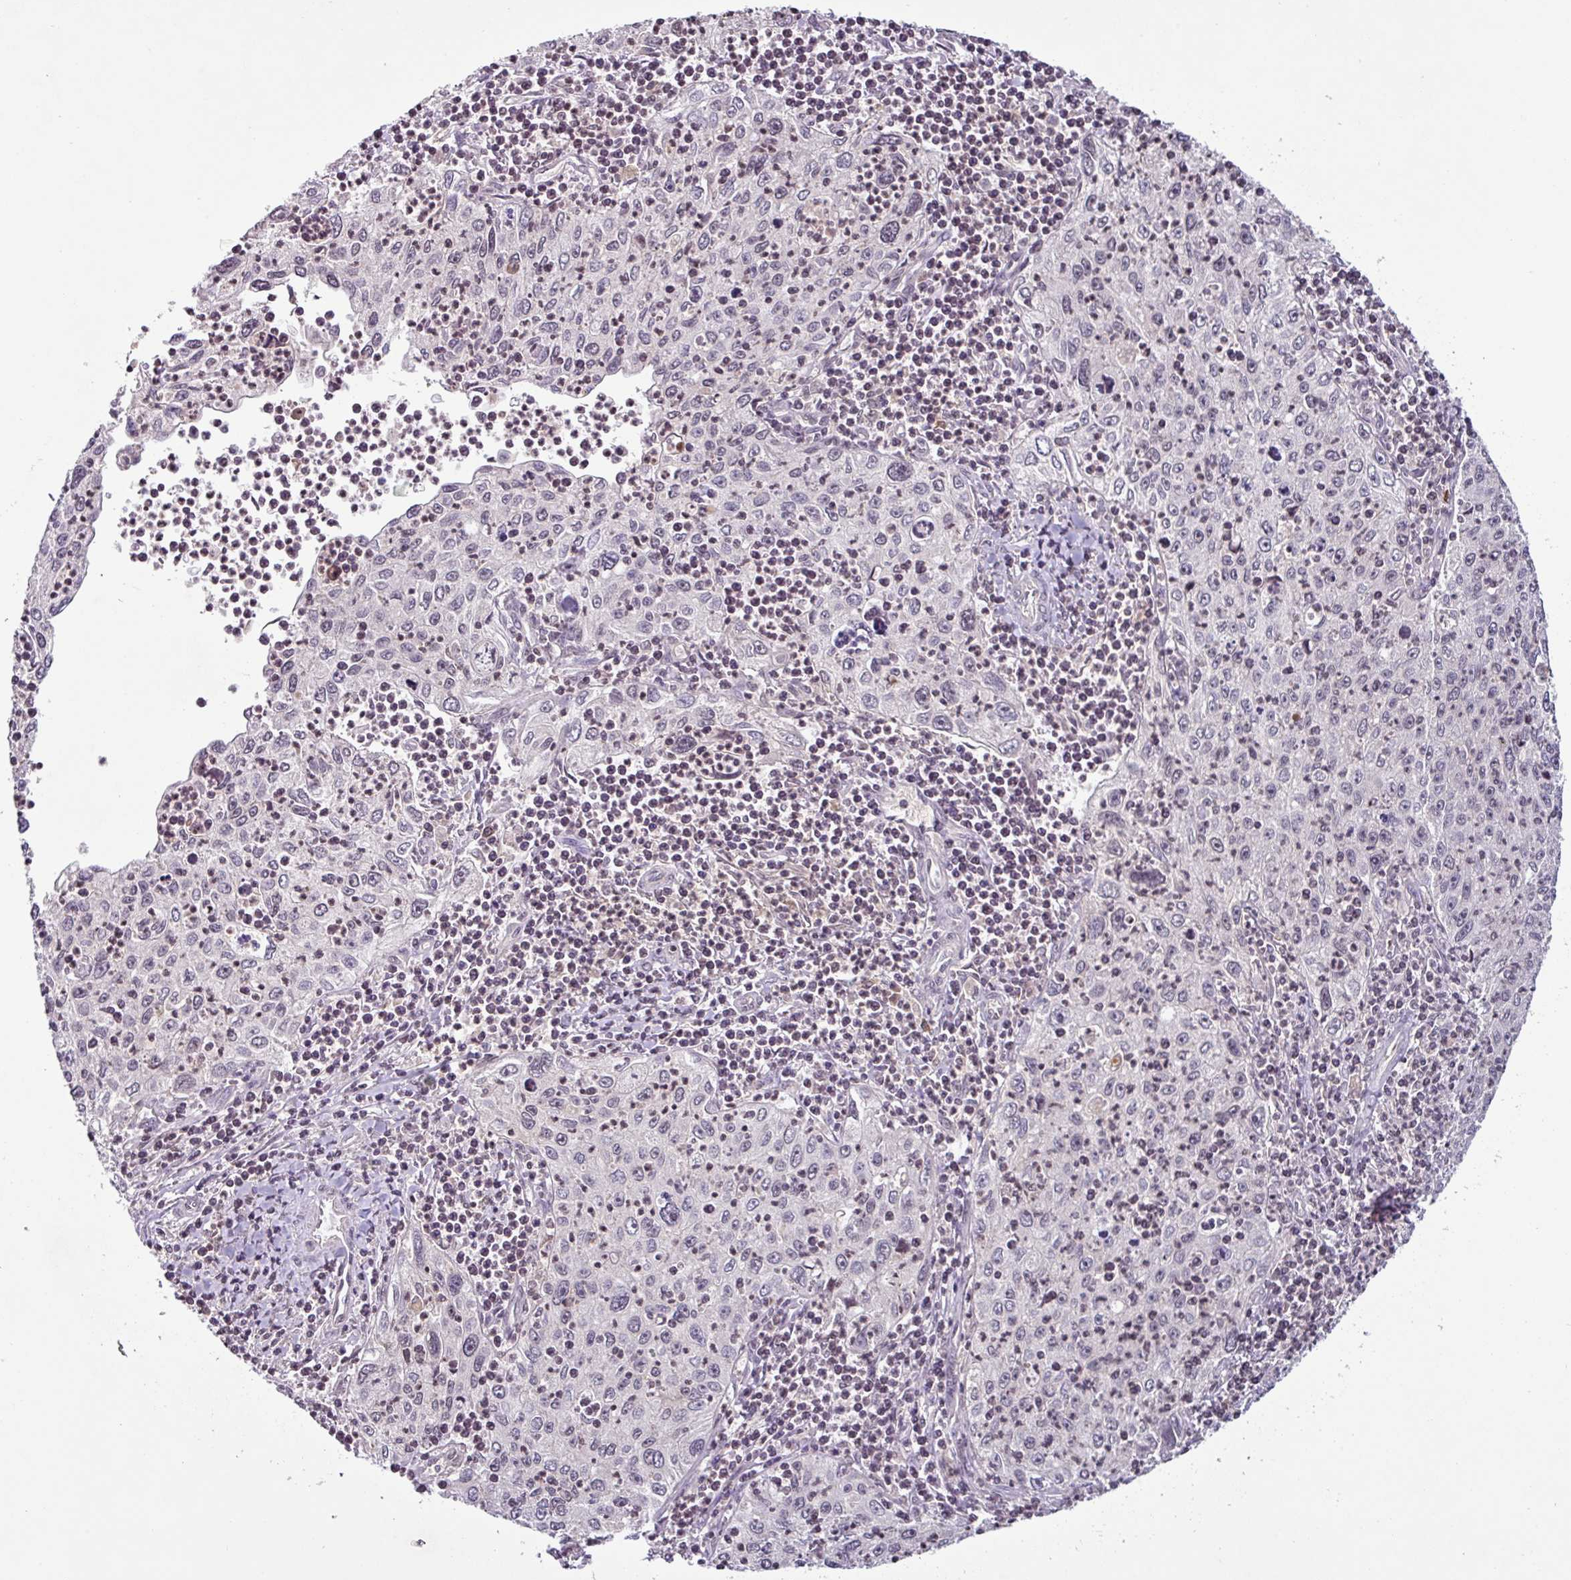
{"staining": {"intensity": "negative", "quantity": "none", "location": "none"}, "tissue": "cervical cancer", "cell_type": "Tumor cells", "image_type": "cancer", "snomed": [{"axis": "morphology", "description": "Squamous cell carcinoma, NOS"}, {"axis": "topography", "description": "Cervix"}], "caption": "Immunohistochemistry image of neoplastic tissue: cervical cancer (squamous cell carcinoma) stained with DAB (3,3'-diaminobenzidine) shows no significant protein expression in tumor cells.", "gene": "SLC5A10", "patient": {"sex": "female", "age": 30}}